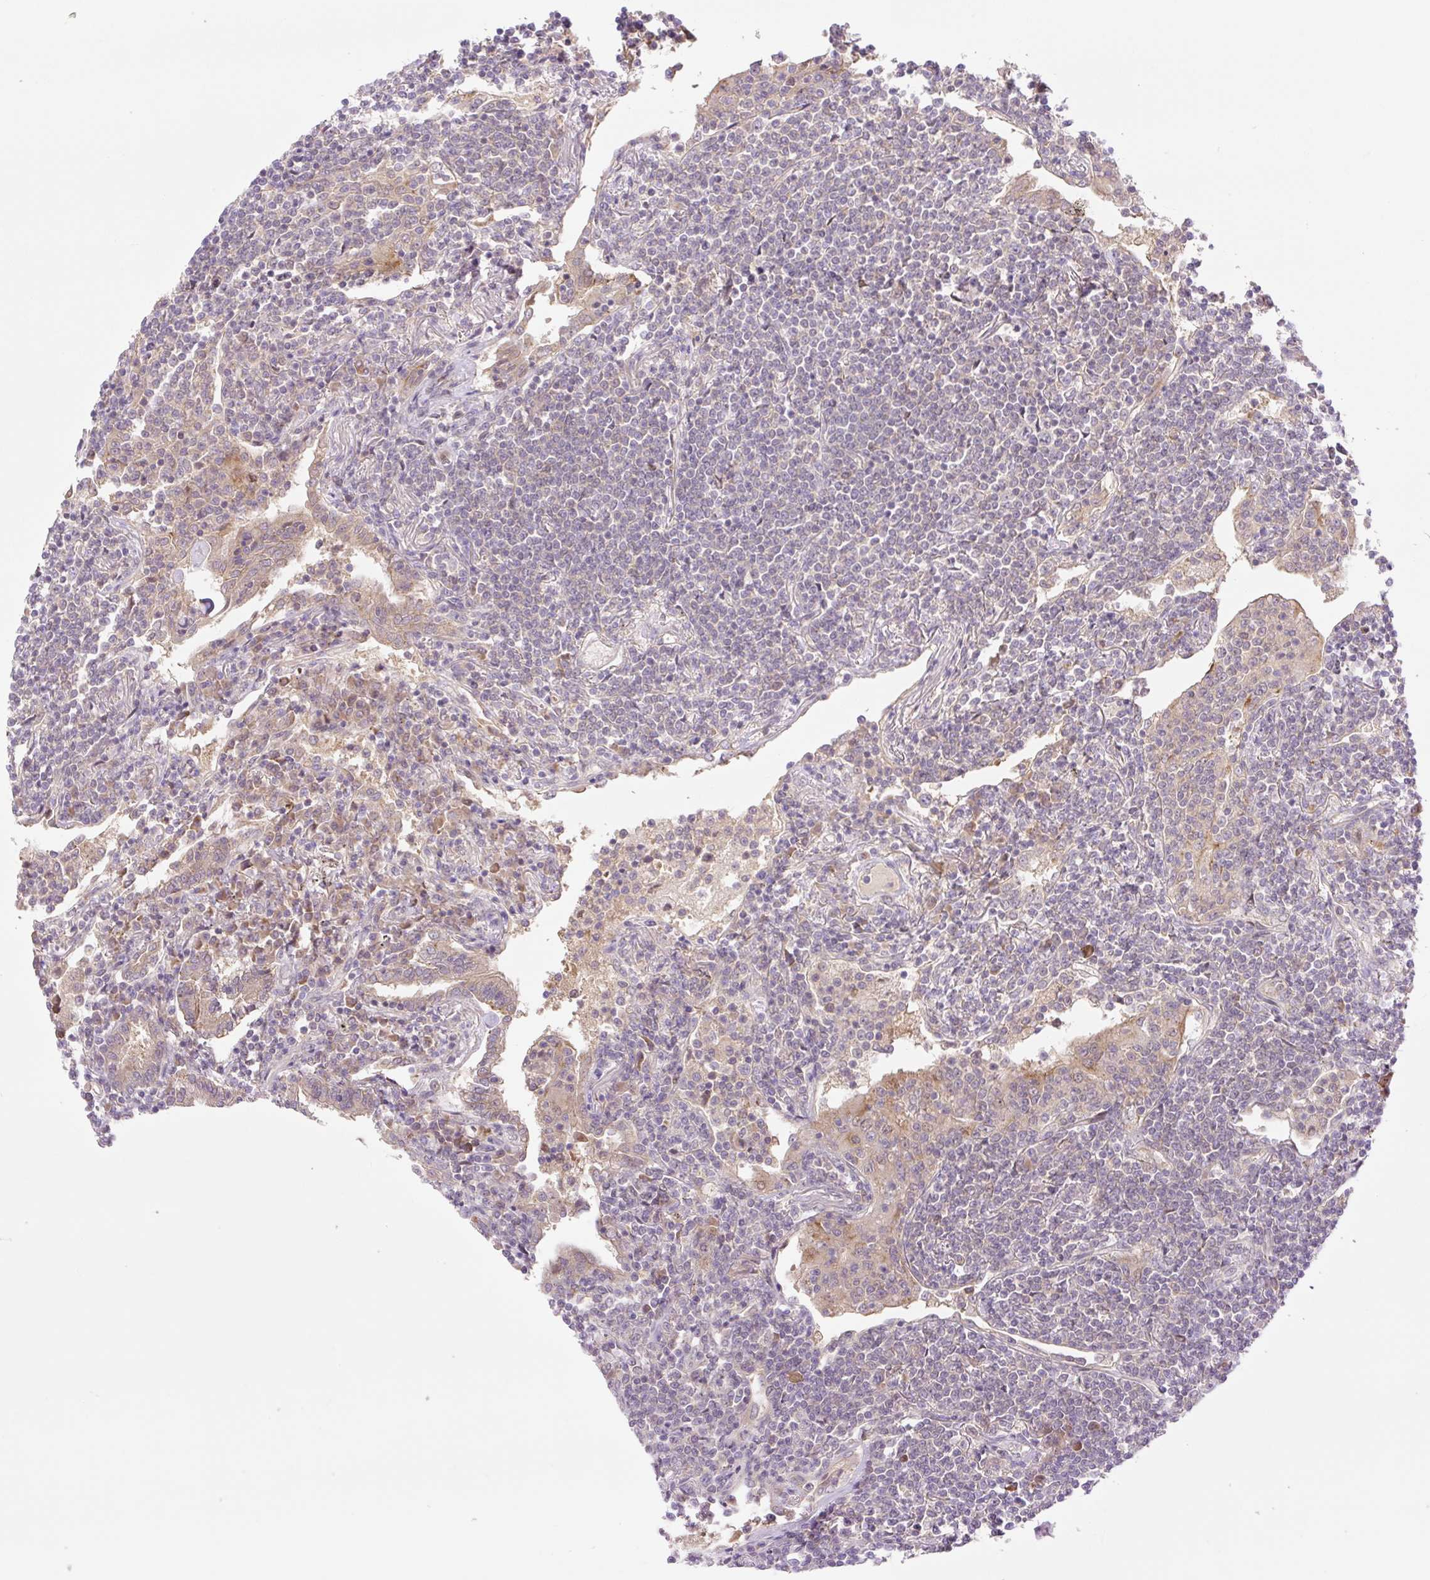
{"staining": {"intensity": "weak", "quantity": "<25%", "location": "cytoplasmic/membranous,nuclear"}, "tissue": "lymphoma", "cell_type": "Tumor cells", "image_type": "cancer", "snomed": [{"axis": "morphology", "description": "Malignant lymphoma, non-Hodgkin's type, Low grade"}, {"axis": "topography", "description": "Lung"}], "caption": "Immunohistochemistry (IHC) photomicrograph of human lymphoma stained for a protein (brown), which exhibits no positivity in tumor cells. The staining is performed using DAB brown chromogen with nuclei counter-stained in using hematoxylin.", "gene": "VPS25", "patient": {"sex": "female", "age": 71}}